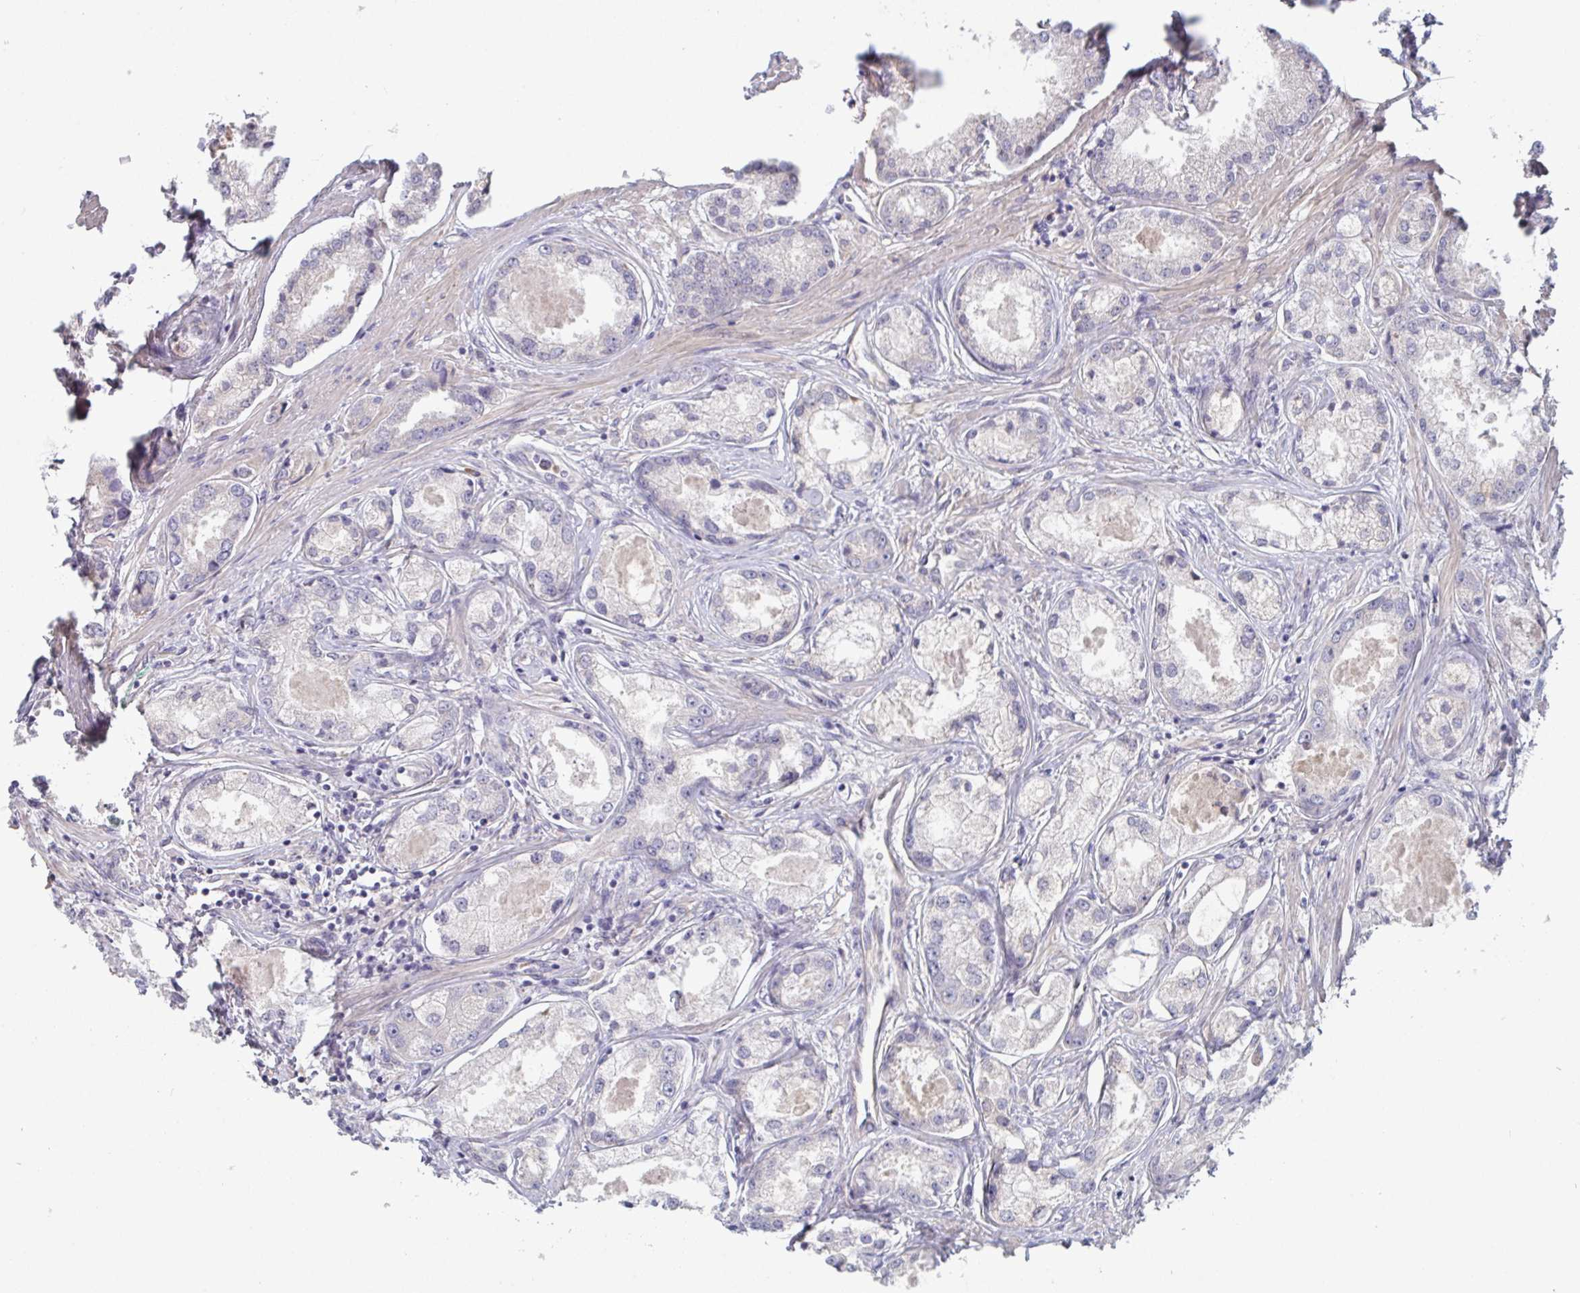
{"staining": {"intensity": "negative", "quantity": "none", "location": "none"}, "tissue": "prostate cancer", "cell_type": "Tumor cells", "image_type": "cancer", "snomed": [{"axis": "morphology", "description": "Adenocarcinoma, Low grade"}, {"axis": "topography", "description": "Prostate"}], "caption": "Tumor cells show no significant protein expression in adenocarcinoma (low-grade) (prostate).", "gene": "HGFAC", "patient": {"sex": "male", "age": 68}}